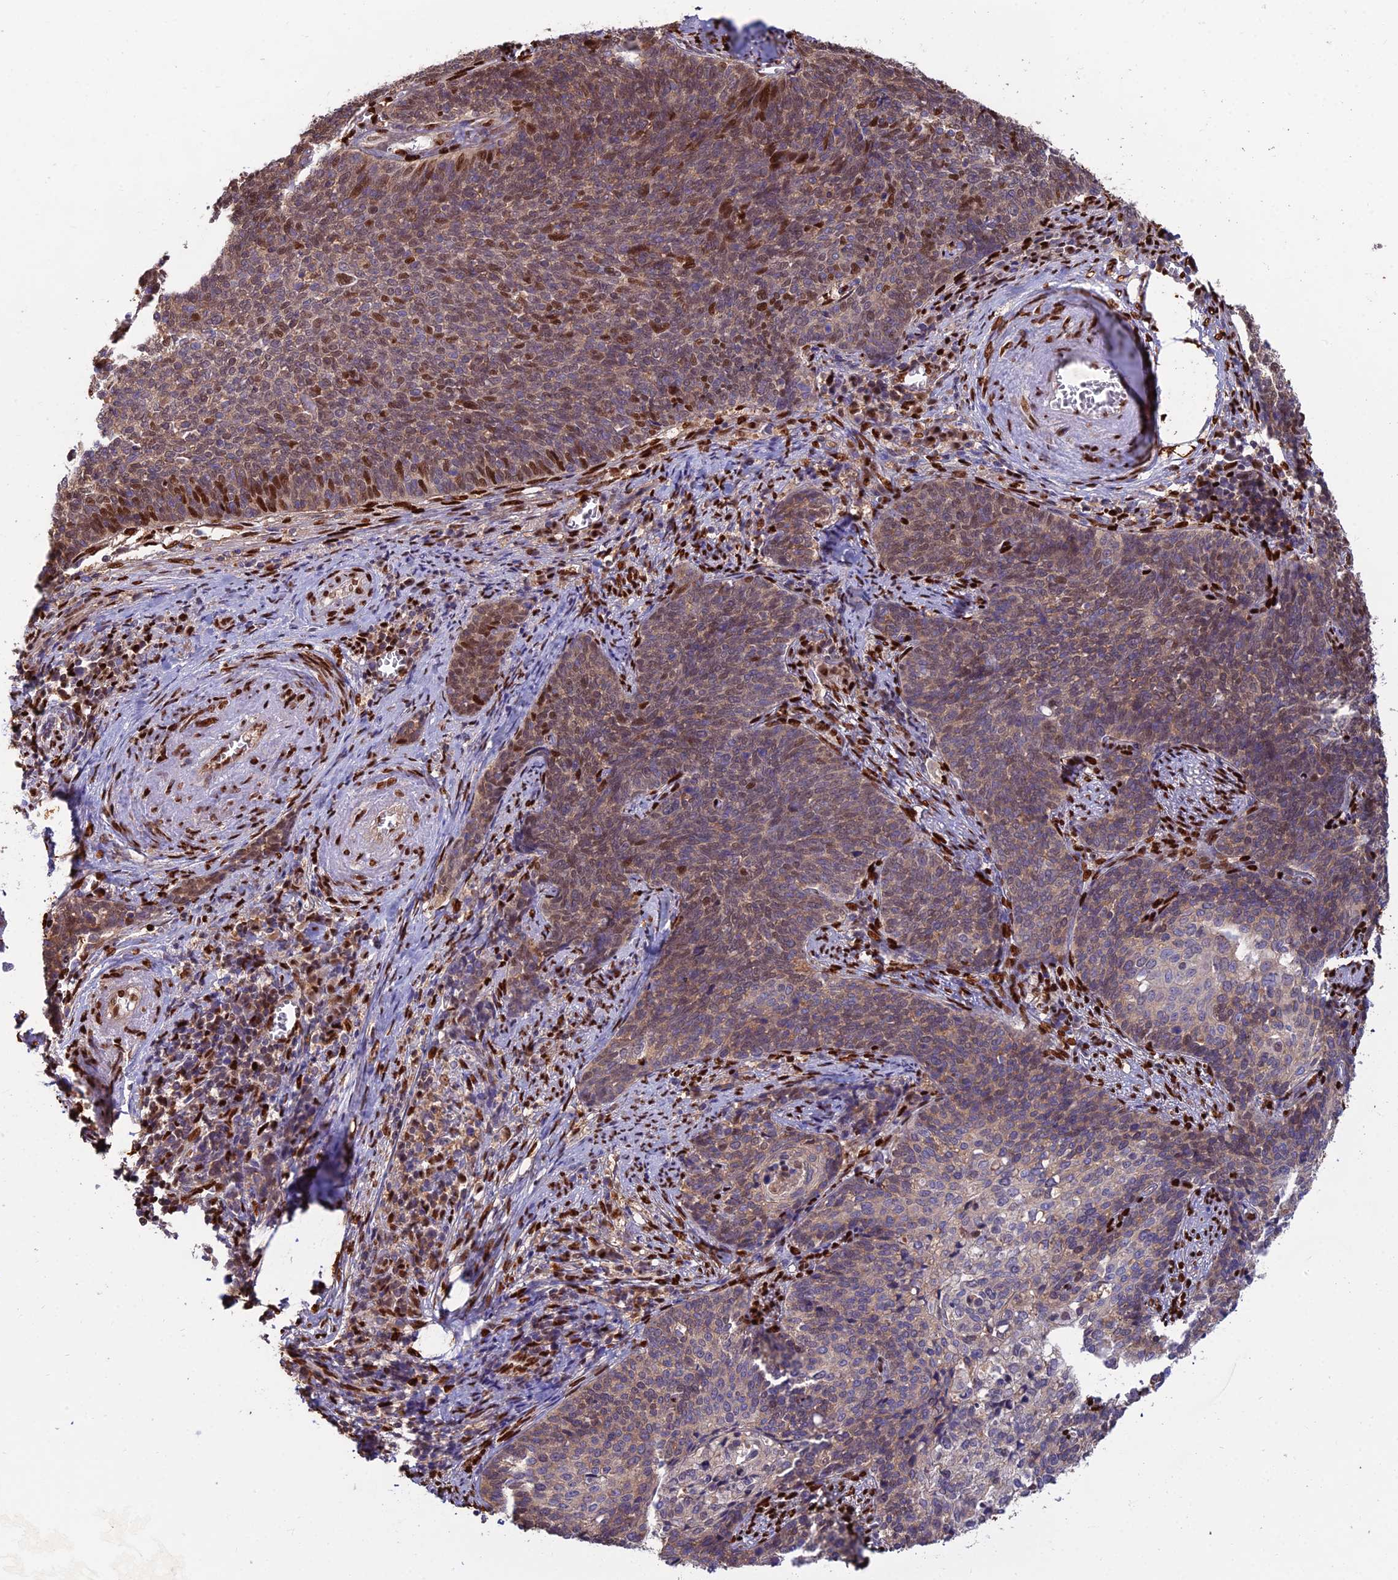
{"staining": {"intensity": "strong", "quantity": "25%-75%", "location": "cytoplasmic/membranous,nuclear"}, "tissue": "cervical cancer", "cell_type": "Tumor cells", "image_type": "cancer", "snomed": [{"axis": "morphology", "description": "Squamous cell carcinoma, NOS"}, {"axis": "topography", "description": "Cervix"}], "caption": "About 25%-75% of tumor cells in human cervical cancer display strong cytoplasmic/membranous and nuclear protein expression as visualized by brown immunohistochemical staining.", "gene": "DNPEP", "patient": {"sex": "female", "age": 39}}